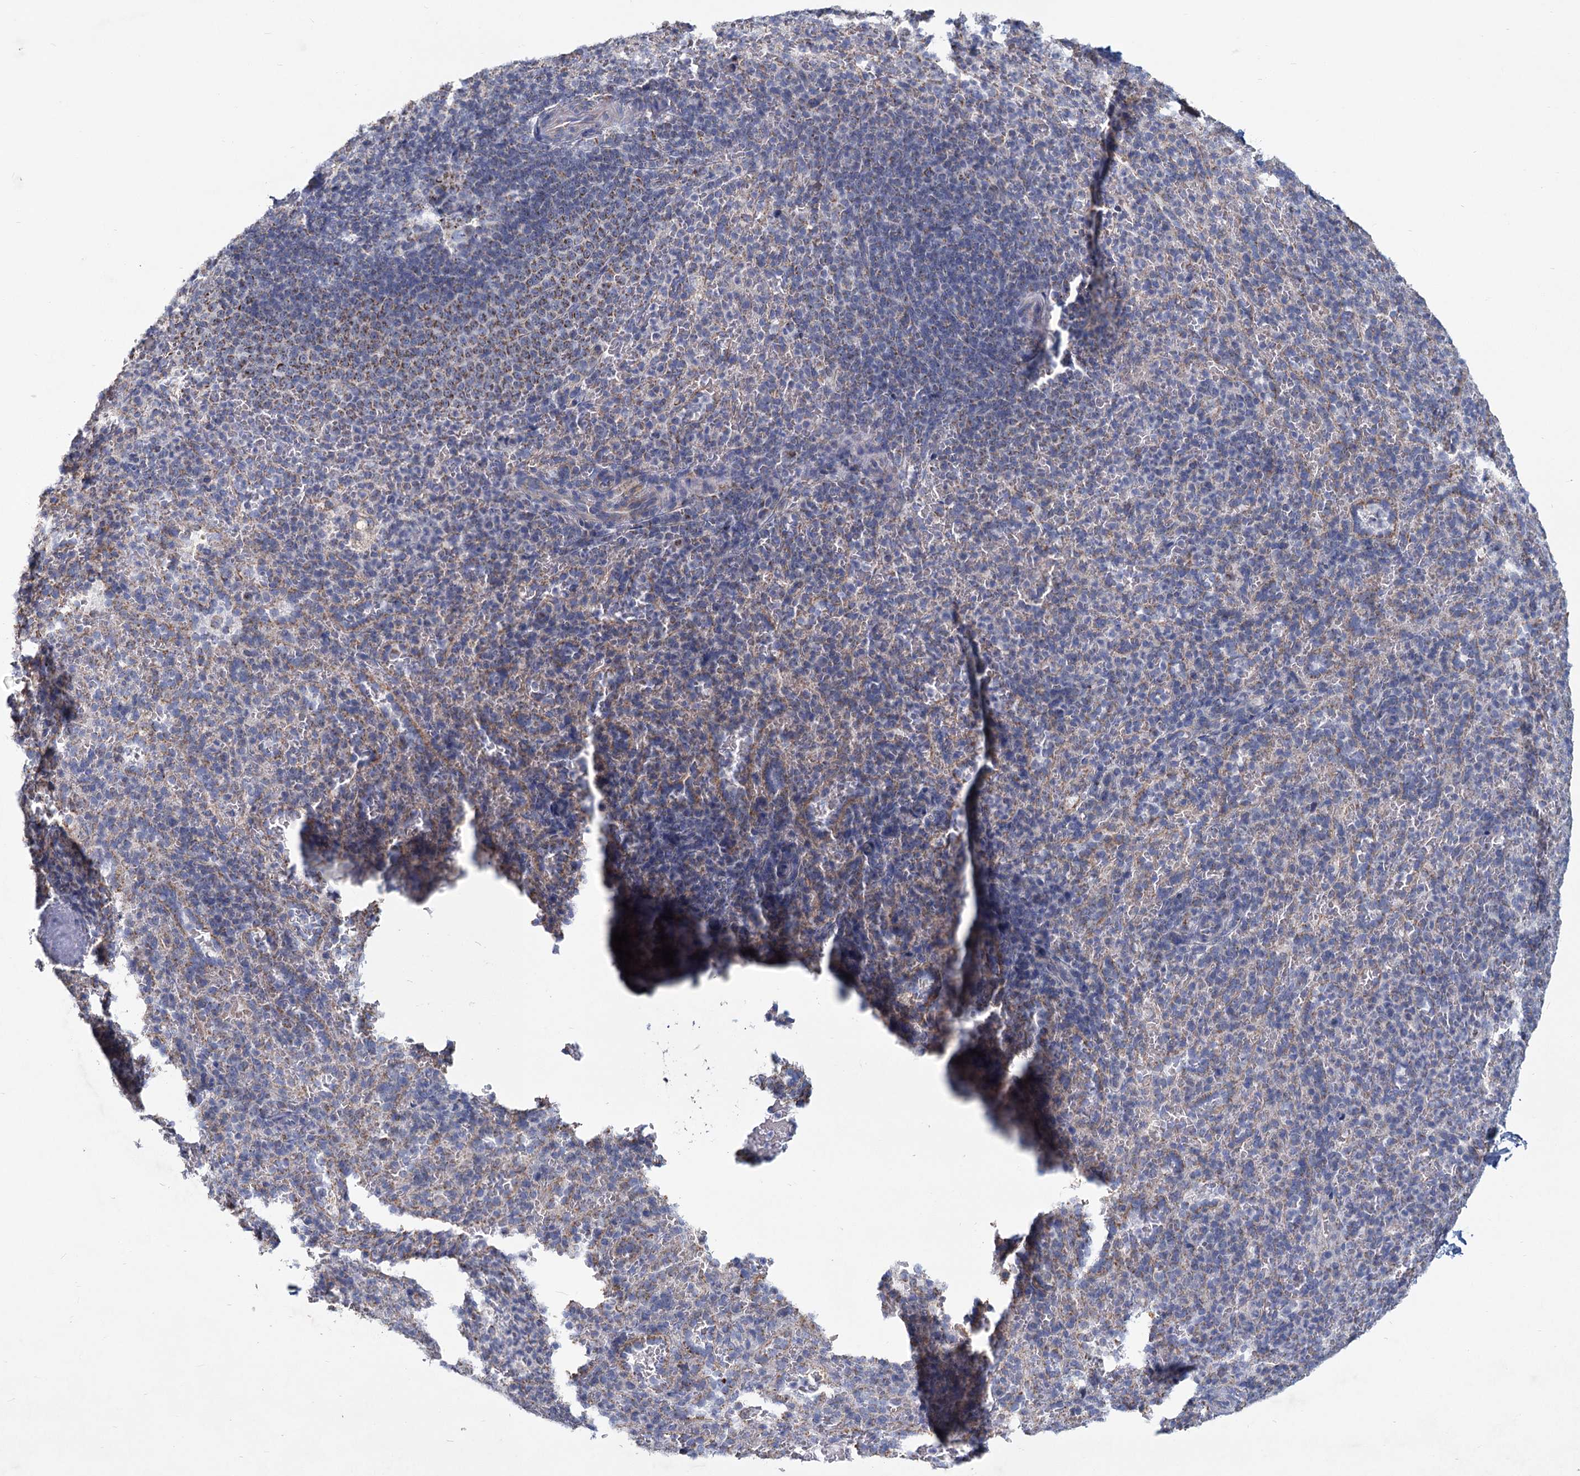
{"staining": {"intensity": "moderate", "quantity": "<25%", "location": "cytoplasmic/membranous"}, "tissue": "spleen", "cell_type": "Cells in red pulp", "image_type": "normal", "snomed": [{"axis": "morphology", "description": "Normal tissue, NOS"}, {"axis": "topography", "description": "Spleen"}], "caption": "Protein expression analysis of unremarkable human spleen reveals moderate cytoplasmic/membranous staining in about <25% of cells in red pulp. The staining was performed using DAB (3,3'-diaminobenzidine) to visualize the protein expression in brown, while the nuclei were stained in blue with hematoxylin (Magnification: 20x).", "gene": "NDUFC2", "patient": {"sex": "female", "age": 21}}